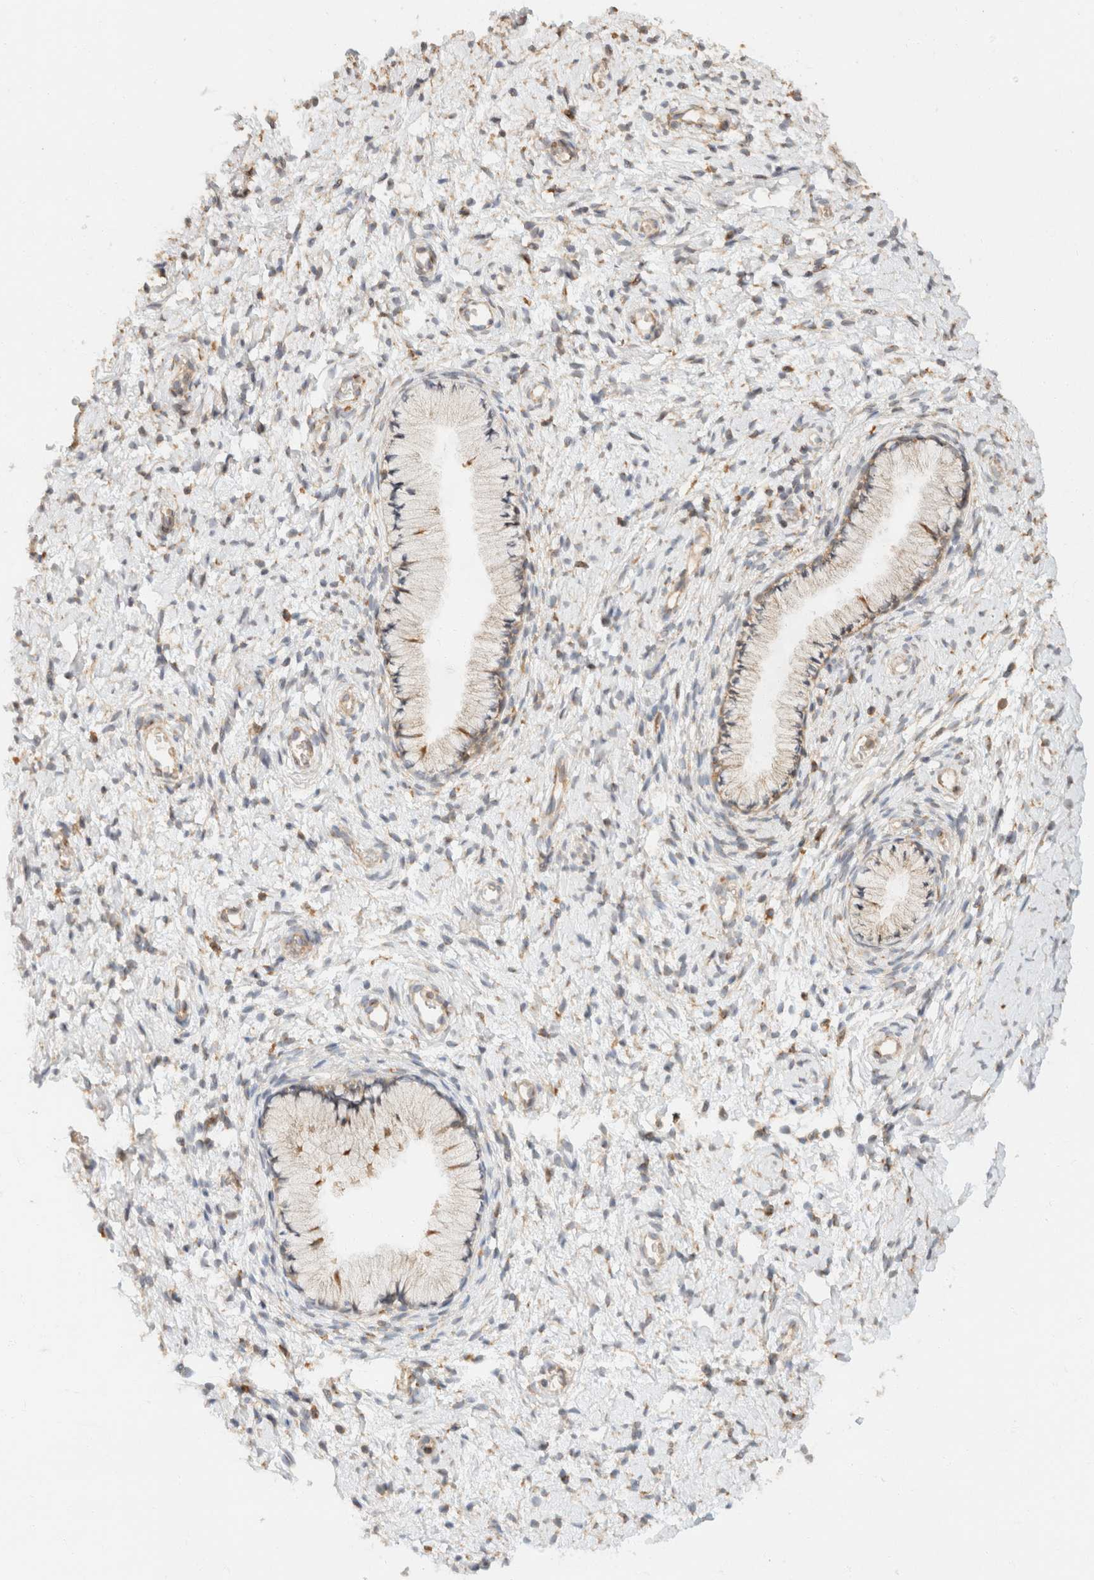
{"staining": {"intensity": "weak", "quantity": "<25%", "location": "cytoplasmic/membranous"}, "tissue": "cervix", "cell_type": "Glandular cells", "image_type": "normal", "snomed": [{"axis": "morphology", "description": "Normal tissue, NOS"}, {"axis": "topography", "description": "Cervix"}], "caption": "There is no significant positivity in glandular cells of cervix. The staining is performed using DAB brown chromogen with nuclei counter-stained in using hematoxylin.", "gene": "TACC1", "patient": {"sex": "female", "age": 72}}